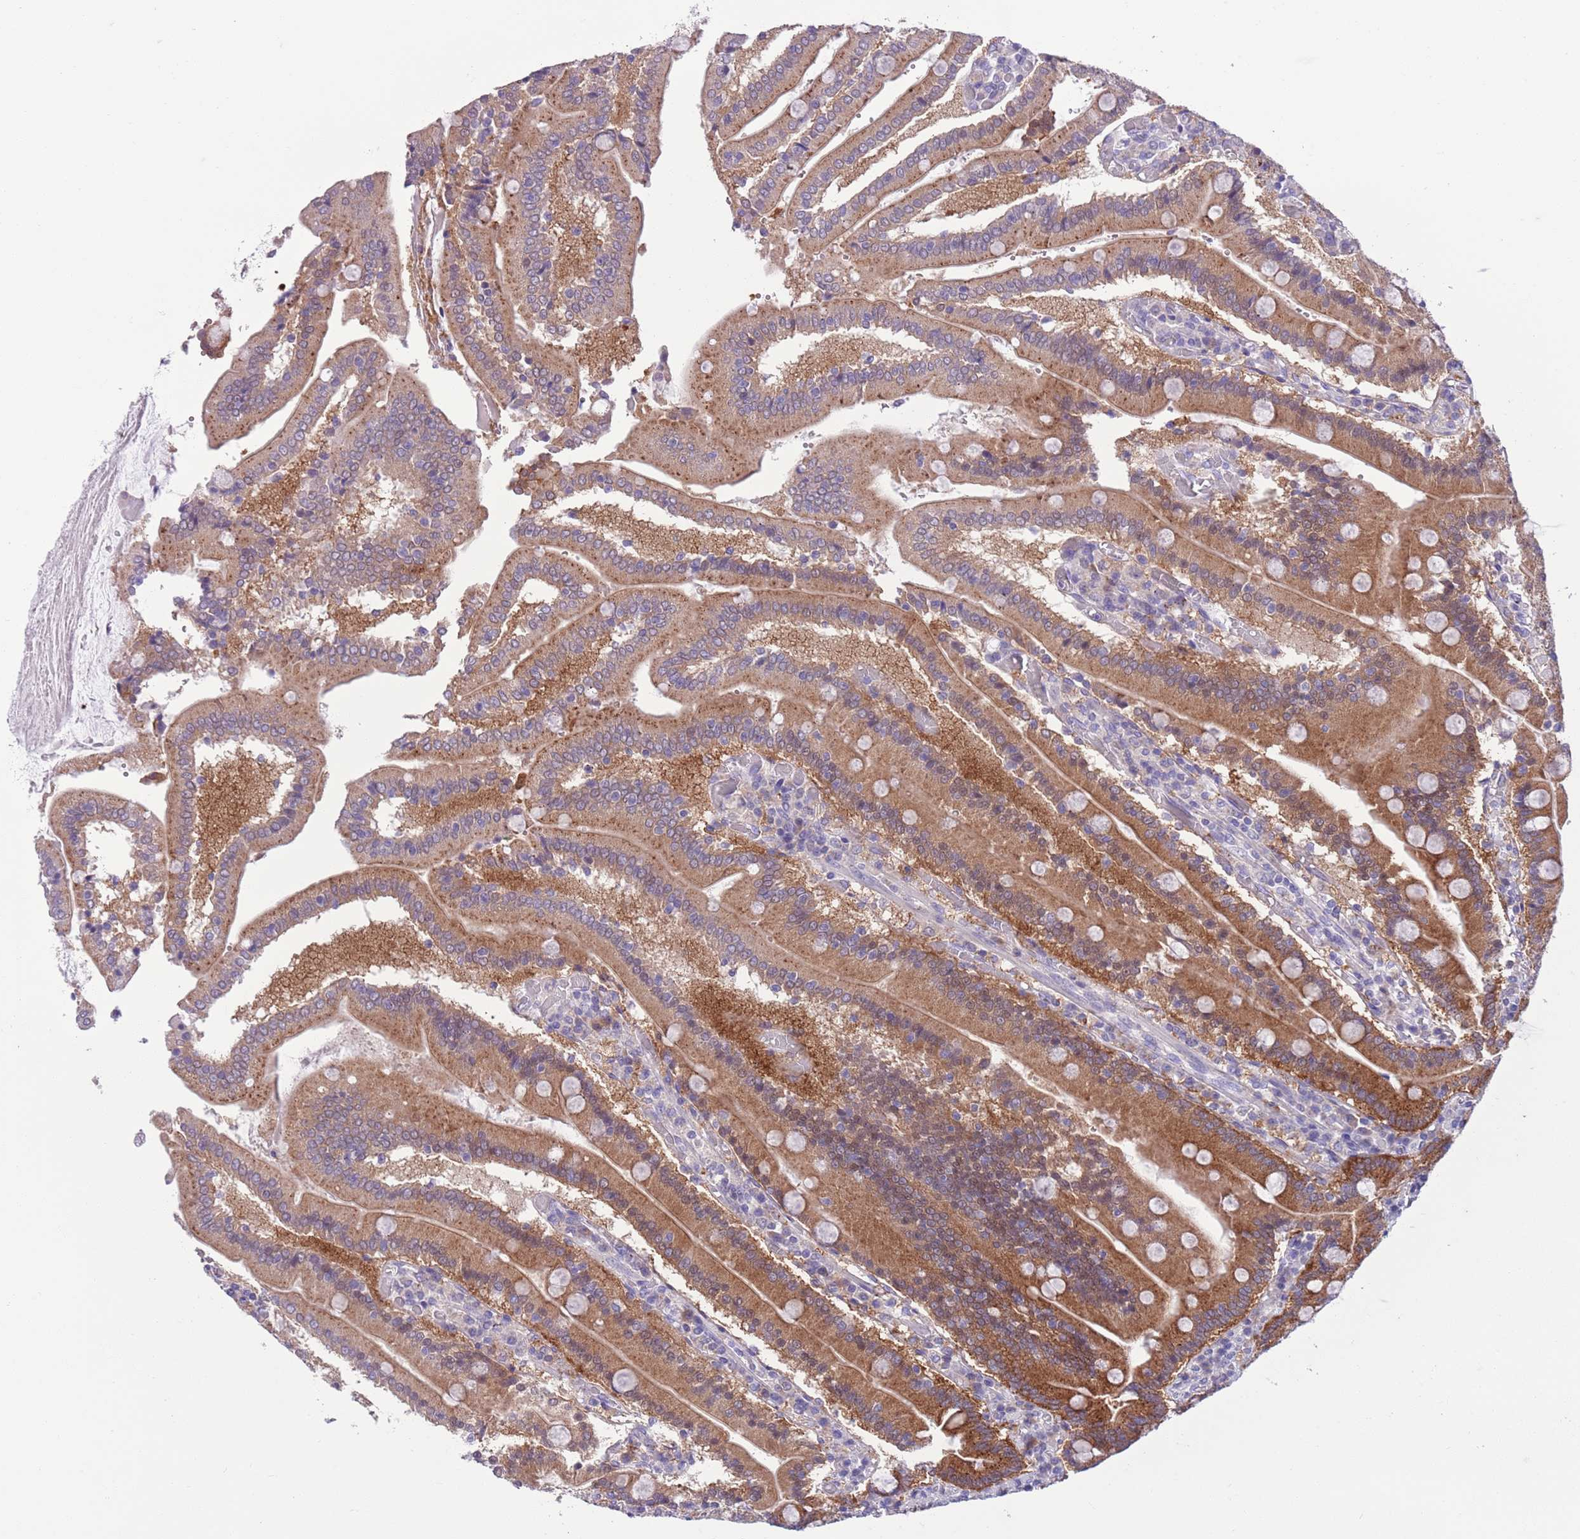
{"staining": {"intensity": "strong", "quantity": ">75%", "location": "cytoplasmic/membranous"}, "tissue": "duodenum", "cell_type": "Glandular cells", "image_type": "normal", "snomed": [{"axis": "morphology", "description": "Normal tissue, NOS"}, {"axis": "topography", "description": "Duodenum"}], "caption": "IHC of unremarkable duodenum demonstrates high levels of strong cytoplasmic/membranous staining in approximately >75% of glandular cells. (DAB (3,3'-diaminobenzidine) IHC, brown staining for protein, blue staining for nuclei).", "gene": "PFKFB2", "patient": {"sex": "female", "age": 62}}